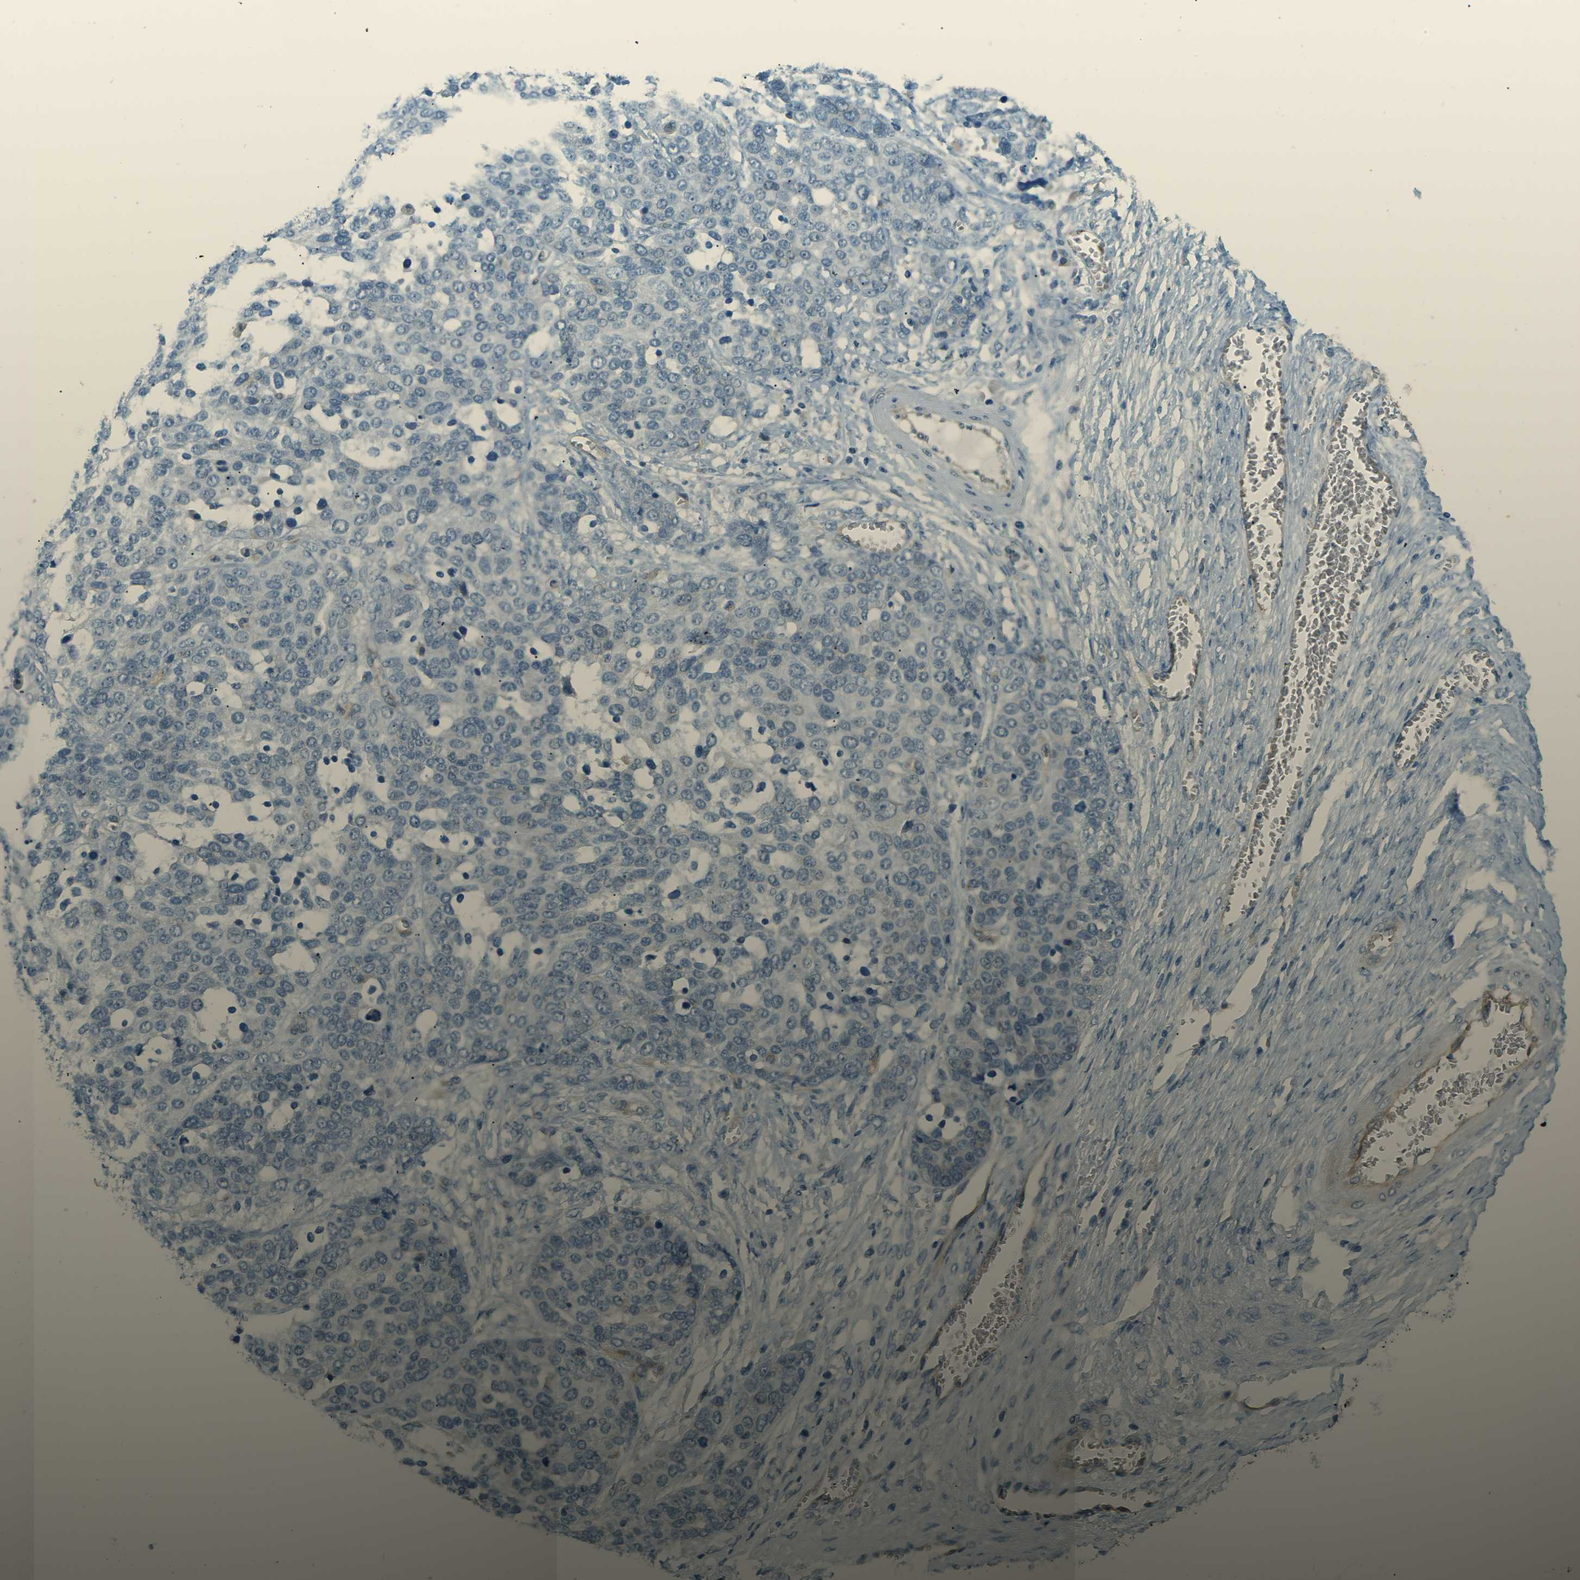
{"staining": {"intensity": "negative", "quantity": "none", "location": "none"}, "tissue": "ovarian cancer", "cell_type": "Tumor cells", "image_type": "cancer", "snomed": [{"axis": "morphology", "description": "Cystadenocarcinoma, serous, NOS"}, {"axis": "topography", "description": "Ovary"}], "caption": "Human ovarian cancer (serous cystadenocarcinoma) stained for a protein using immunohistochemistry (IHC) displays no staining in tumor cells.", "gene": "ZNF367", "patient": {"sex": "female", "age": 44}}